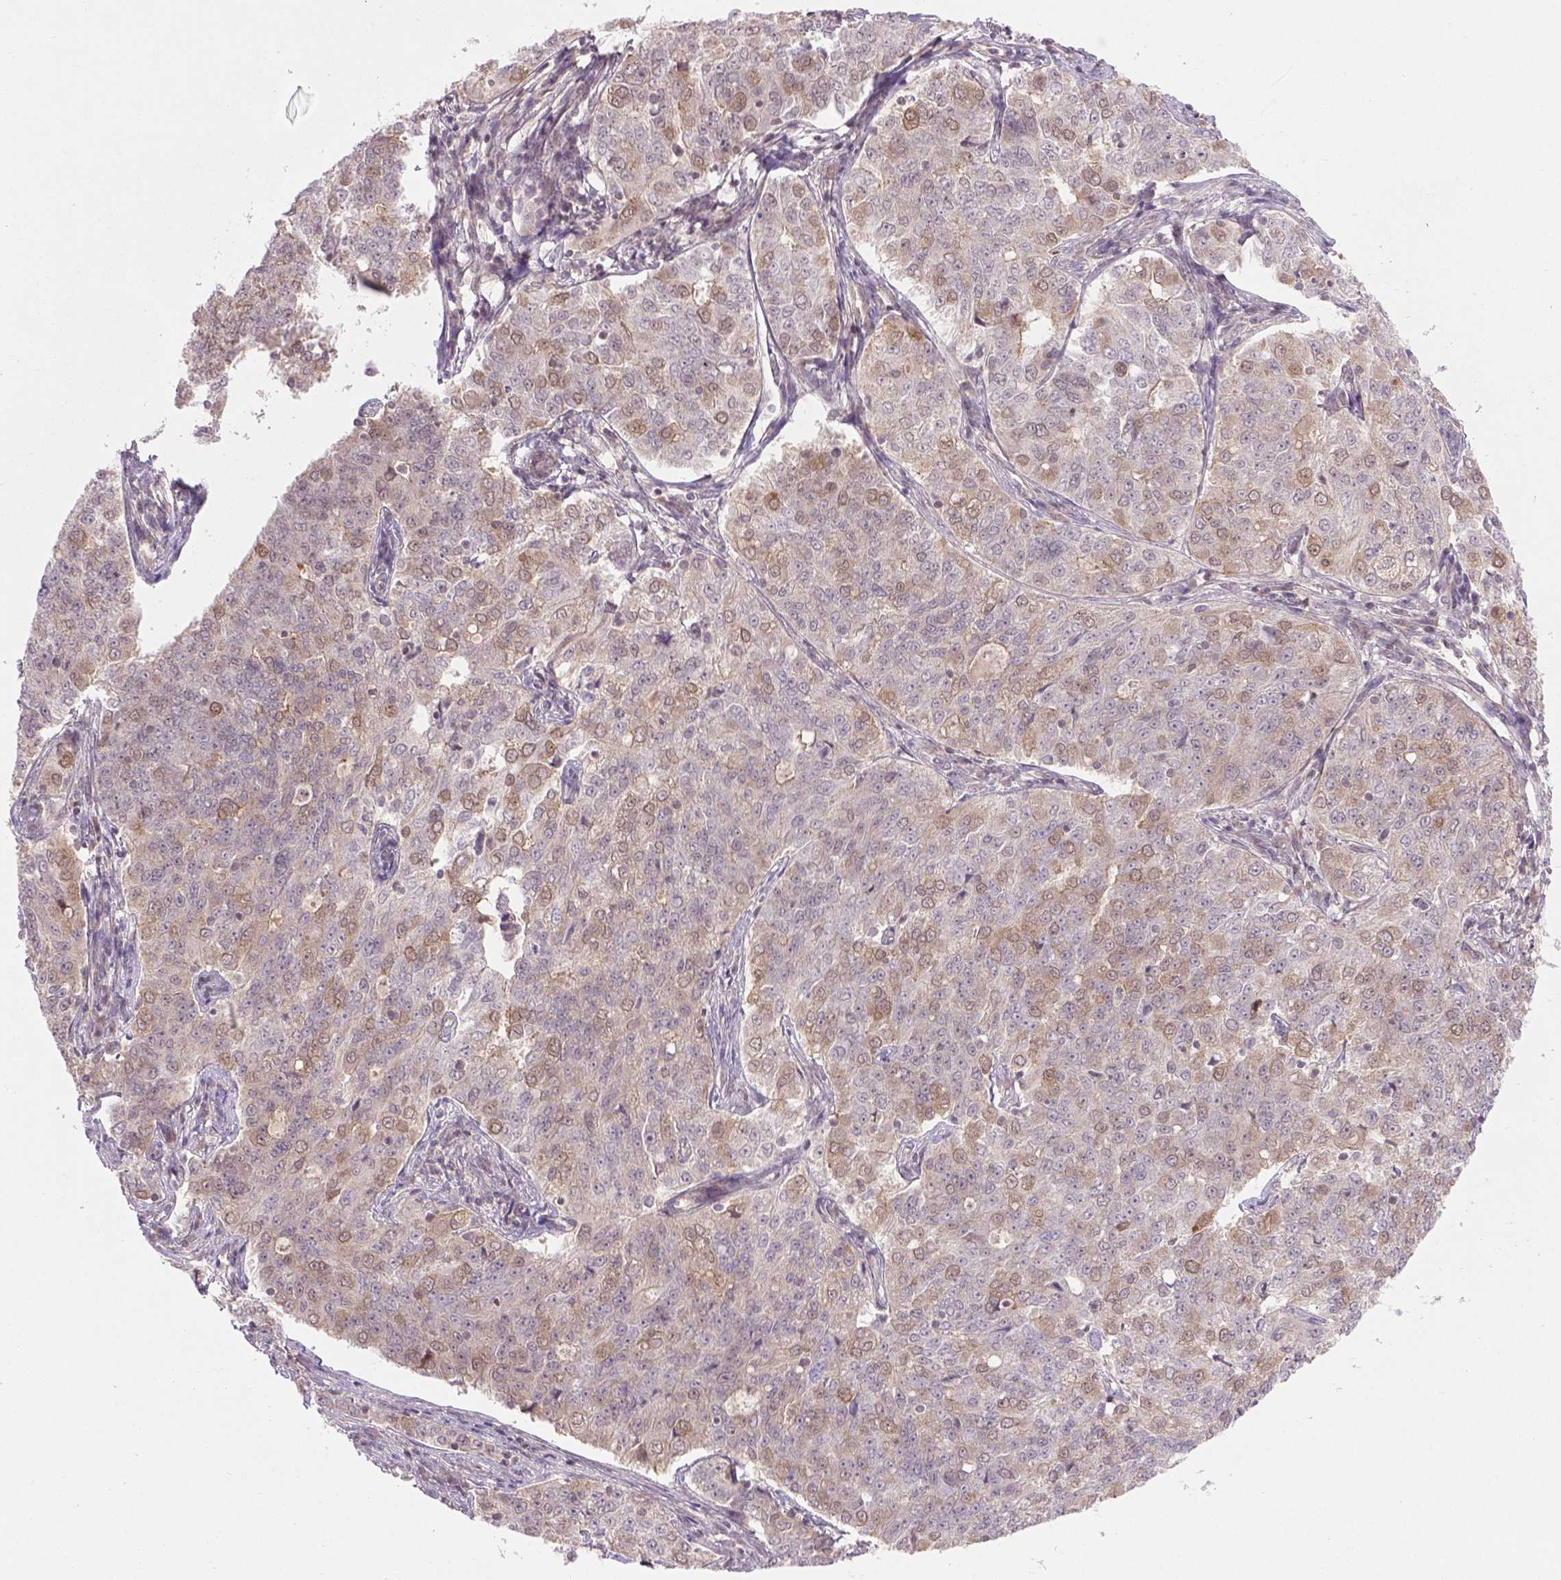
{"staining": {"intensity": "weak", "quantity": "<25%", "location": "nuclear"}, "tissue": "endometrial cancer", "cell_type": "Tumor cells", "image_type": "cancer", "snomed": [{"axis": "morphology", "description": "Adenocarcinoma, NOS"}, {"axis": "topography", "description": "Endometrium"}], "caption": "DAB (3,3'-diaminobenzidine) immunohistochemical staining of human endometrial cancer reveals no significant positivity in tumor cells.", "gene": "ANKRD54", "patient": {"sex": "female", "age": 43}}